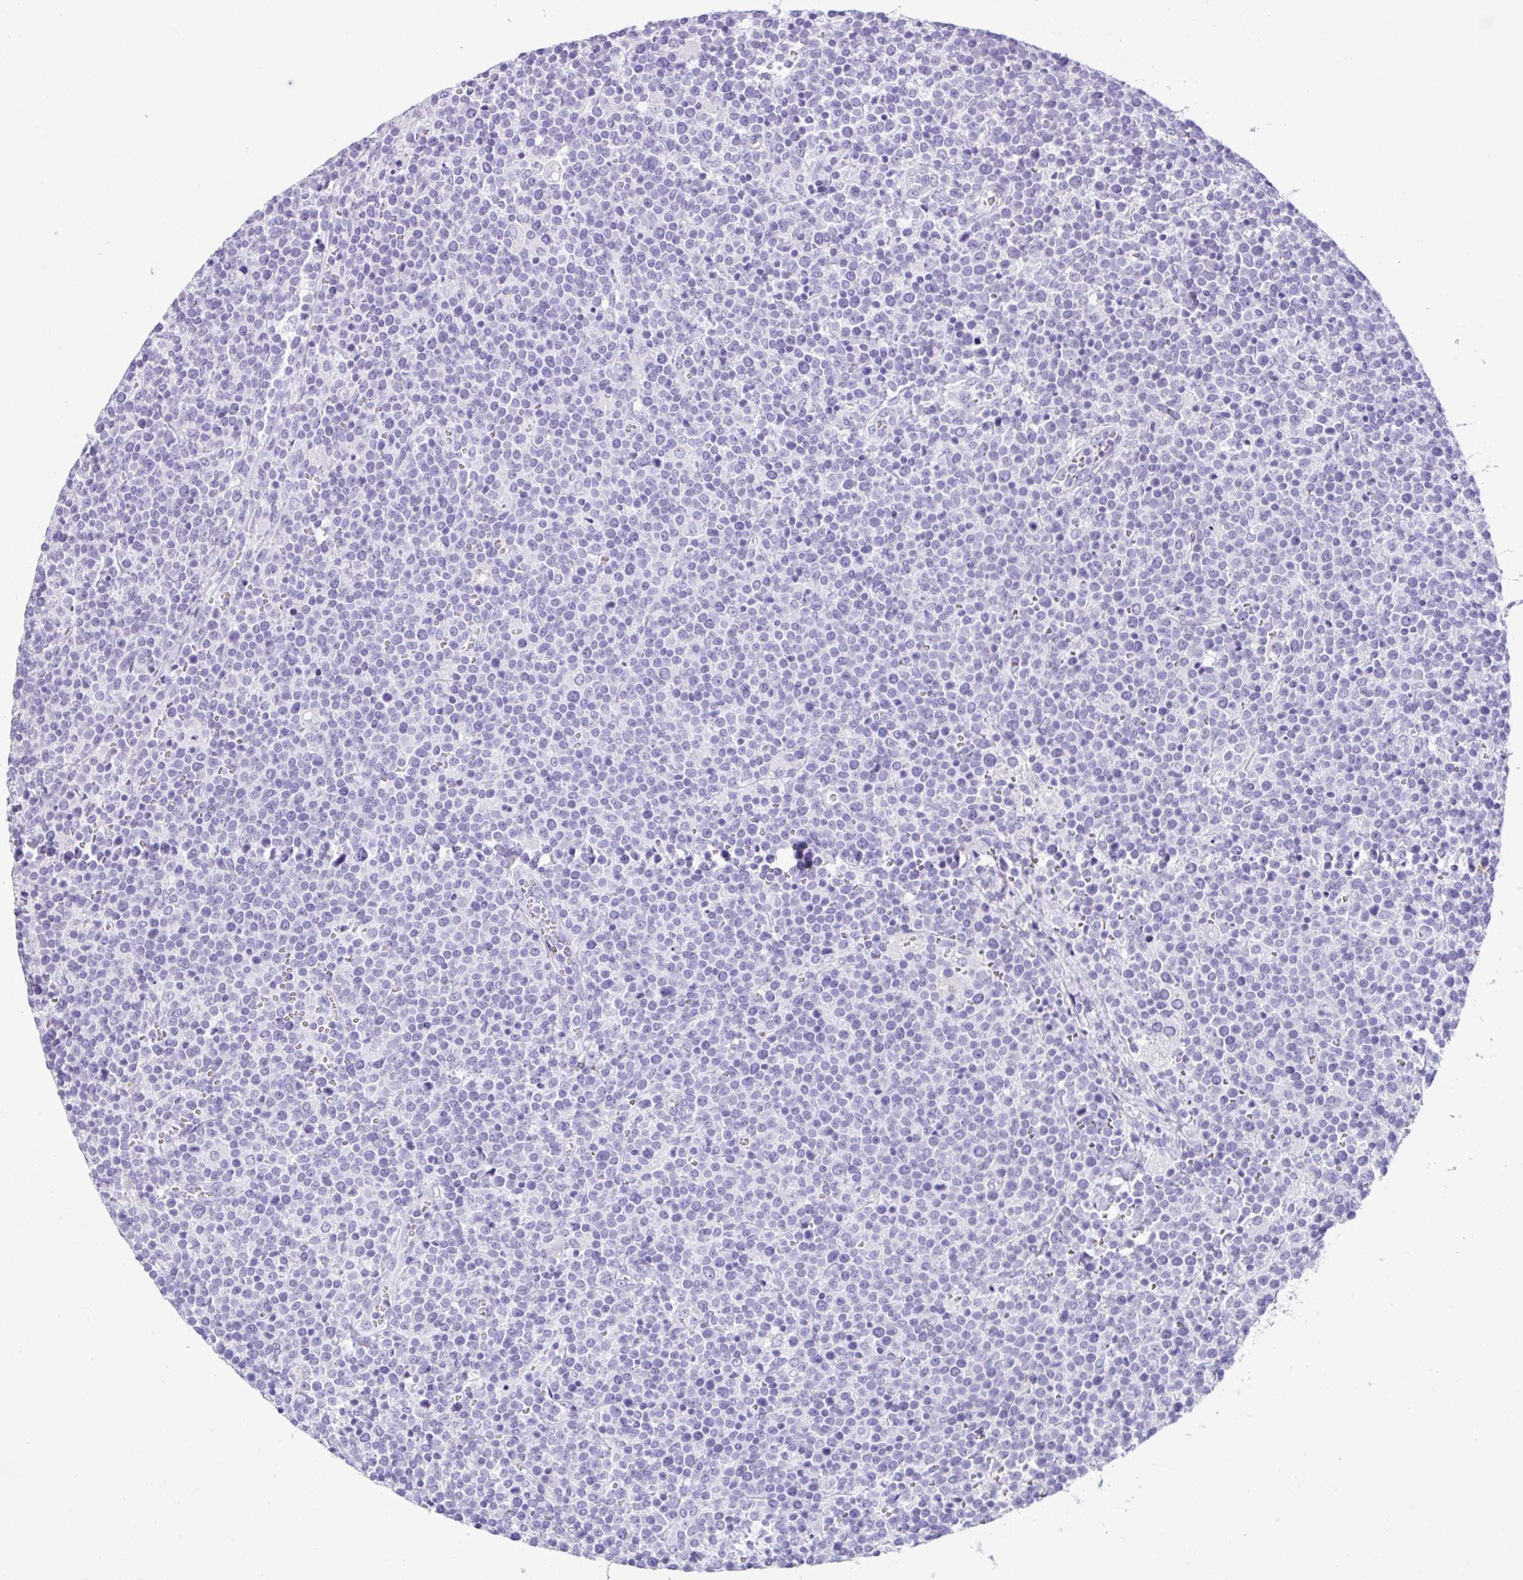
{"staining": {"intensity": "negative", "quantity": "none", "location": "none"}, "tissue": "lymphoma", "cell_type": "Tumor cells", "image_type": "cancer", "snomed": [{"axis": "morphology", "description": "Malignant lymphoma, non-Hodgkin's type, High grade"}, {"axis": "topography", "description": "Lymph node"}], "caption": "Protein analysis of high-grade malignant lymphoma, non-Hodgkin's type demonstrates no significant expression in tumor cells. The staining is performed using DAB (3,3'-diaminobenzidine) brown chromogen with nuclei counter-stained in using hematoxylin.", "gene": "RNF183", "patient": {"sex": "male", "age": 61}}